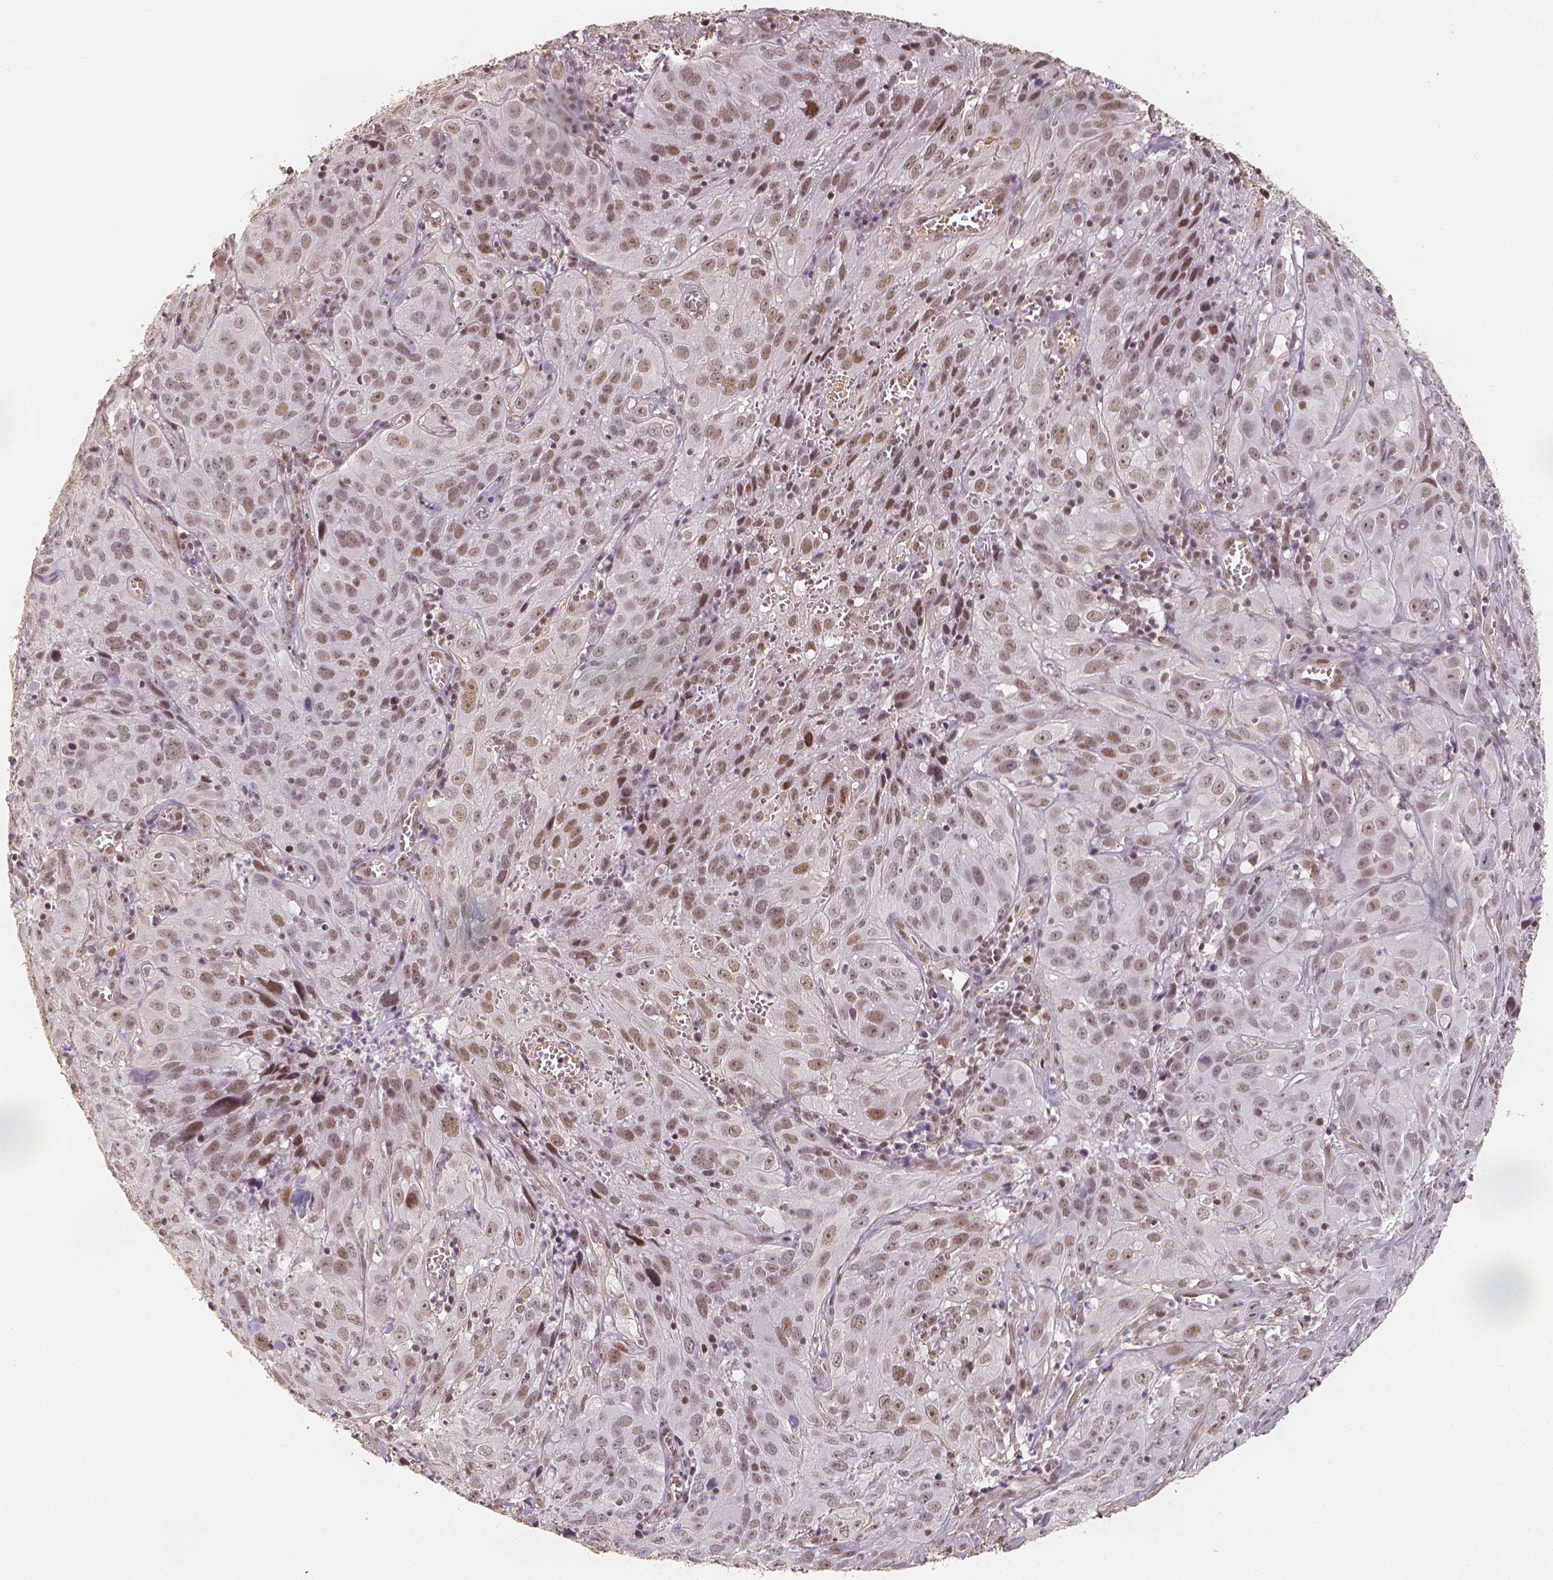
{"staining": {"intensity": "weak", "quantity": ">75%", "location": "nuclear"}, "tissue": "cervical cancer", "cell_type": "Tumor cells", "image_type": "cancer", "snomed": [{"axis": "morphology", "description": "Squamous cell carcinoma, NOS"}, {"axis": "topography", "description": "Cervix"}], "caption": "Approximately >75% of tumor cells in human cervical squamous cell carcinoma show weak nuclear protein positivity as visualized by brown immunohistochemical staining.", "gene": "HDAC1", "patient": {"sex": "female", "age": 32}}